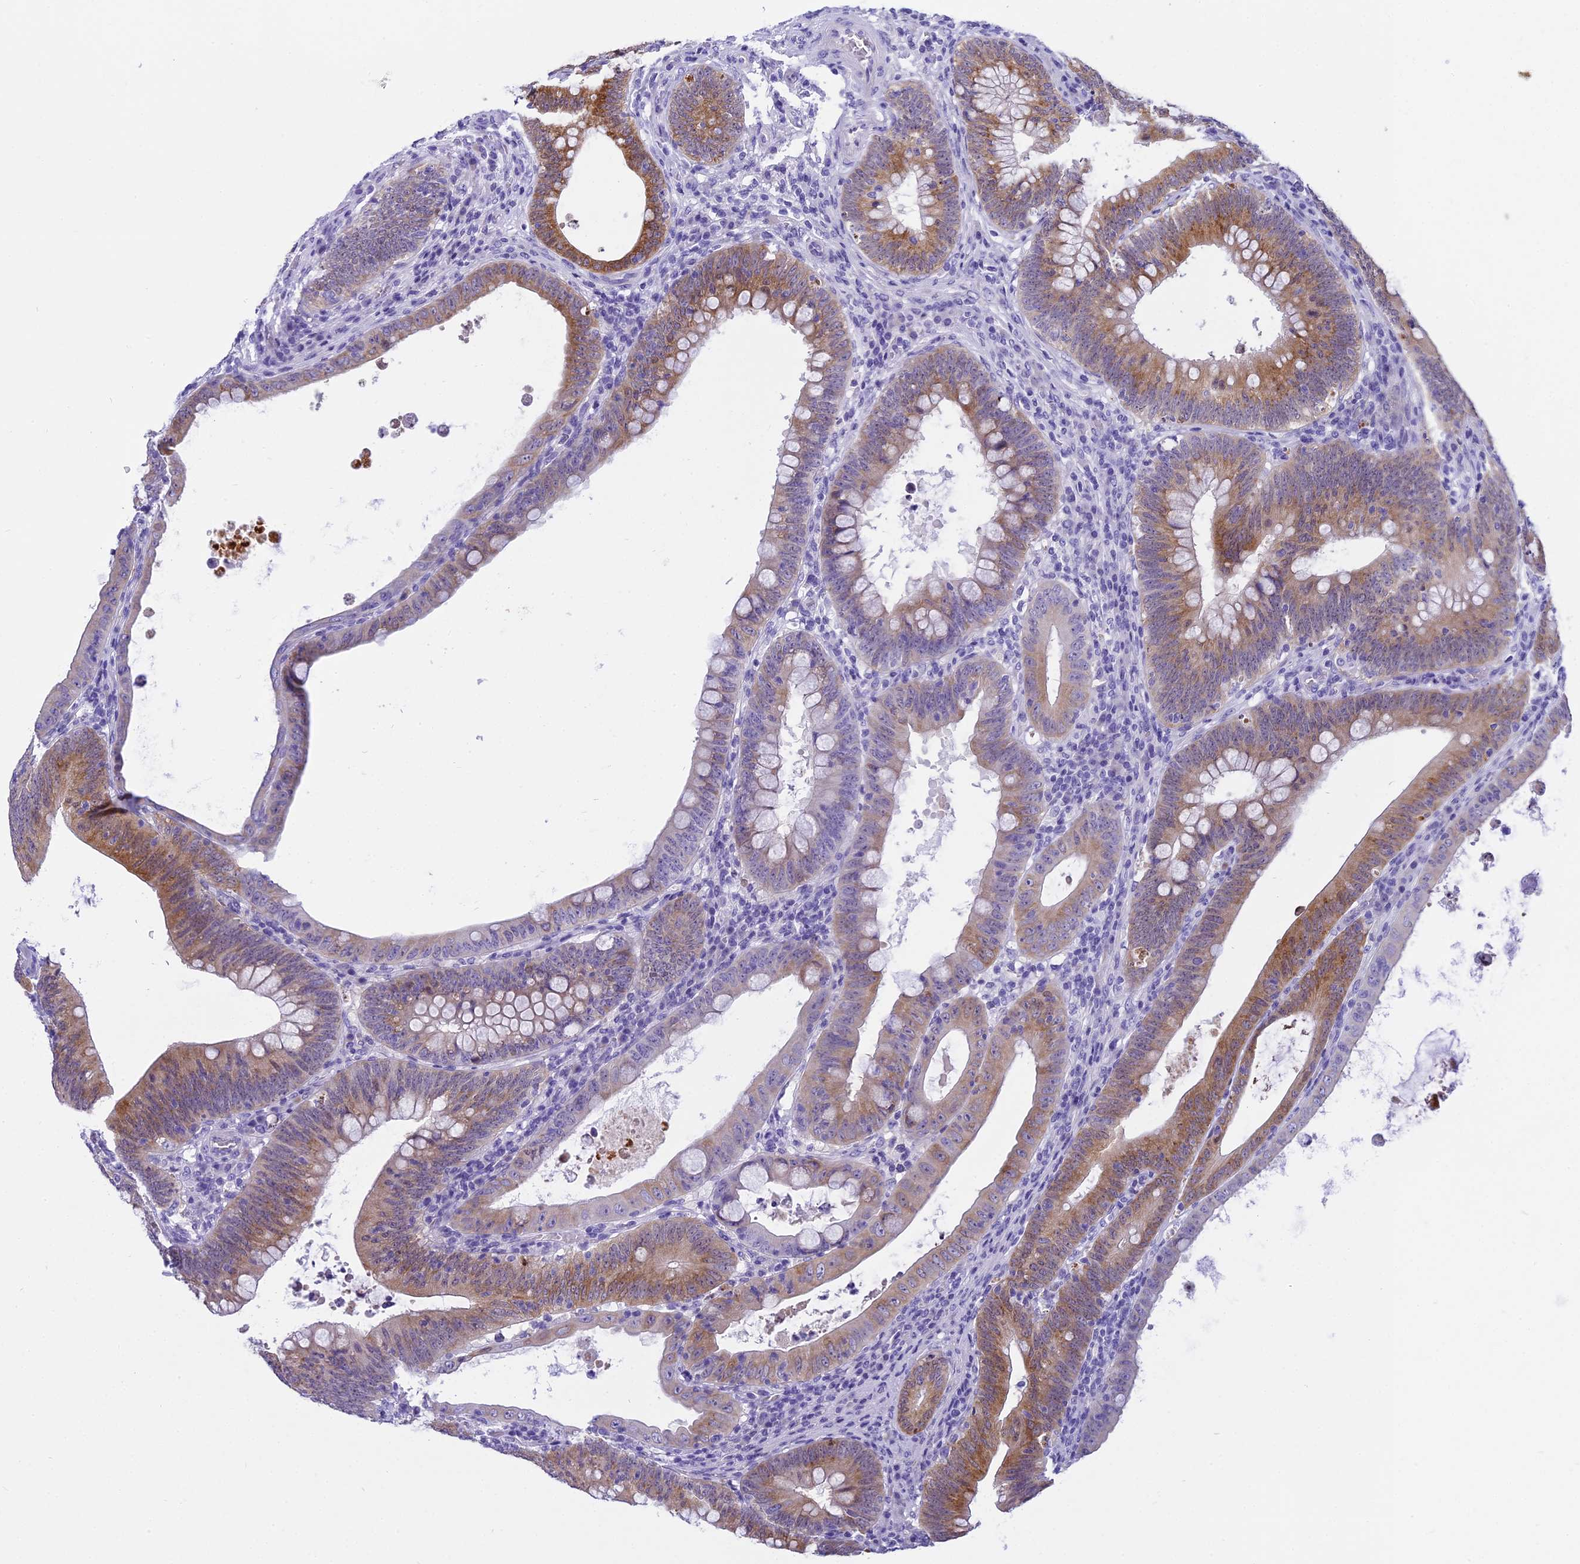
{"staining": {"intensity": "moderate", "quantity": ">75%", "location": "cytoplasmic/membranous"}, "tissue": "colorectal cancer", "cell_type": "Tumor cells", "image_type": "cancer", "snomed": [{"axis": "morphology", "description": "Normal tissue, NOS"}, {"axis": "topography", "description": "Colon"}], "caption": "Protein staining of colorectal cancer tissue exhibits moderate cytoplasmic/membranous positivity in about >75% of tumor cells. (Stains: DAB in brown, nuclei in blue, Microscopy: brightfield microscopy at high magnification).", "gene": "KCTD14", "patient": {"sex": "female", "age": 82}}